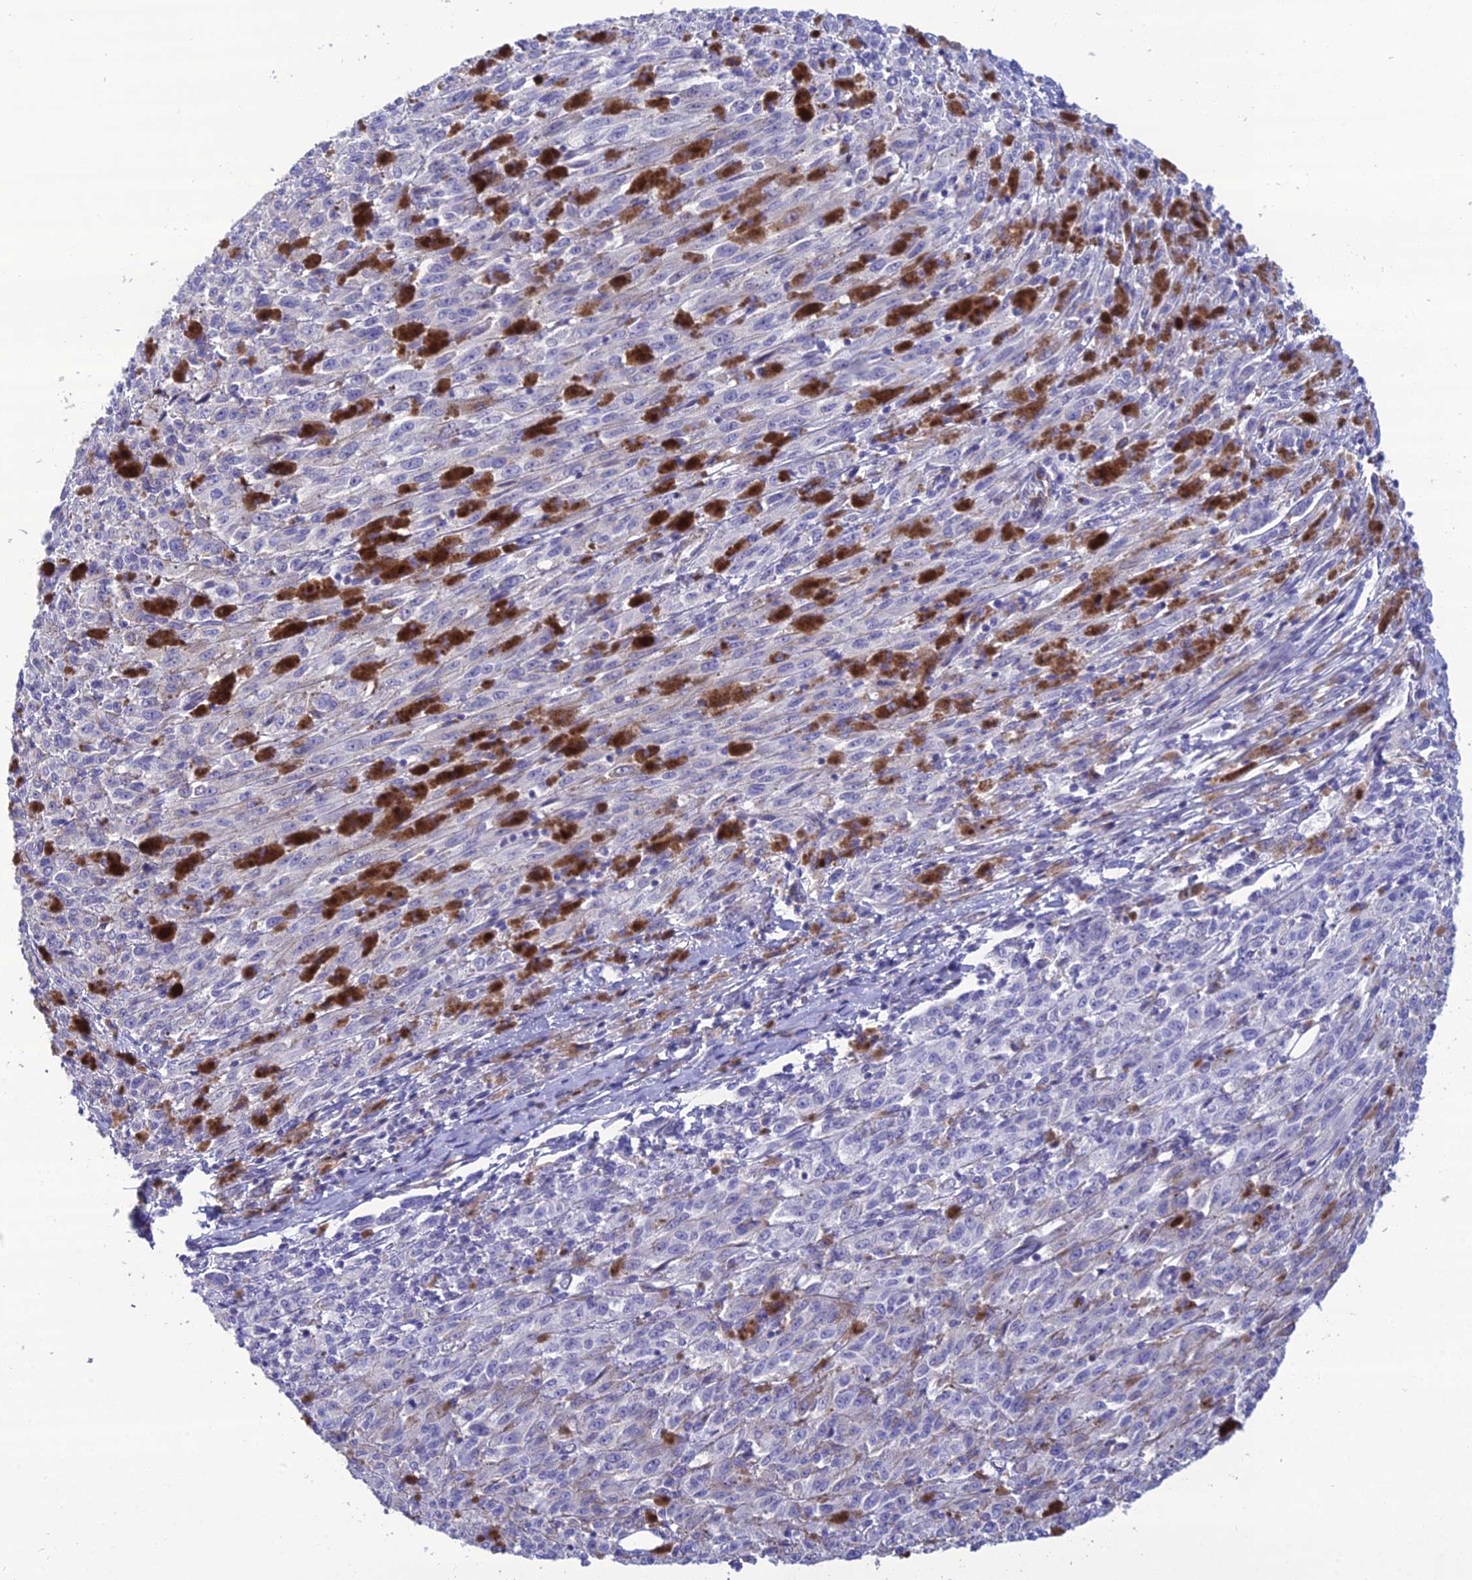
{"staining": {"intensity": "negative", "quantity": "none", "location": "none"}, "tissue": "melanoma", "cell_type": "Tumor cells", "image_type": "cancer", "snomed": [{"axis": "morphology", "description": "Malignant melanoma, NOS"}, {"axis": "topography", "description": "Skin"}], "caption": "Immunohistochemistry histopathology image of neoplastic tissue: malignant melanoma stained with DAB reveals no significant protein staining in tumor cells.", "gene": "OR56B1", "patient": {"sex": "female", "age": 52}}